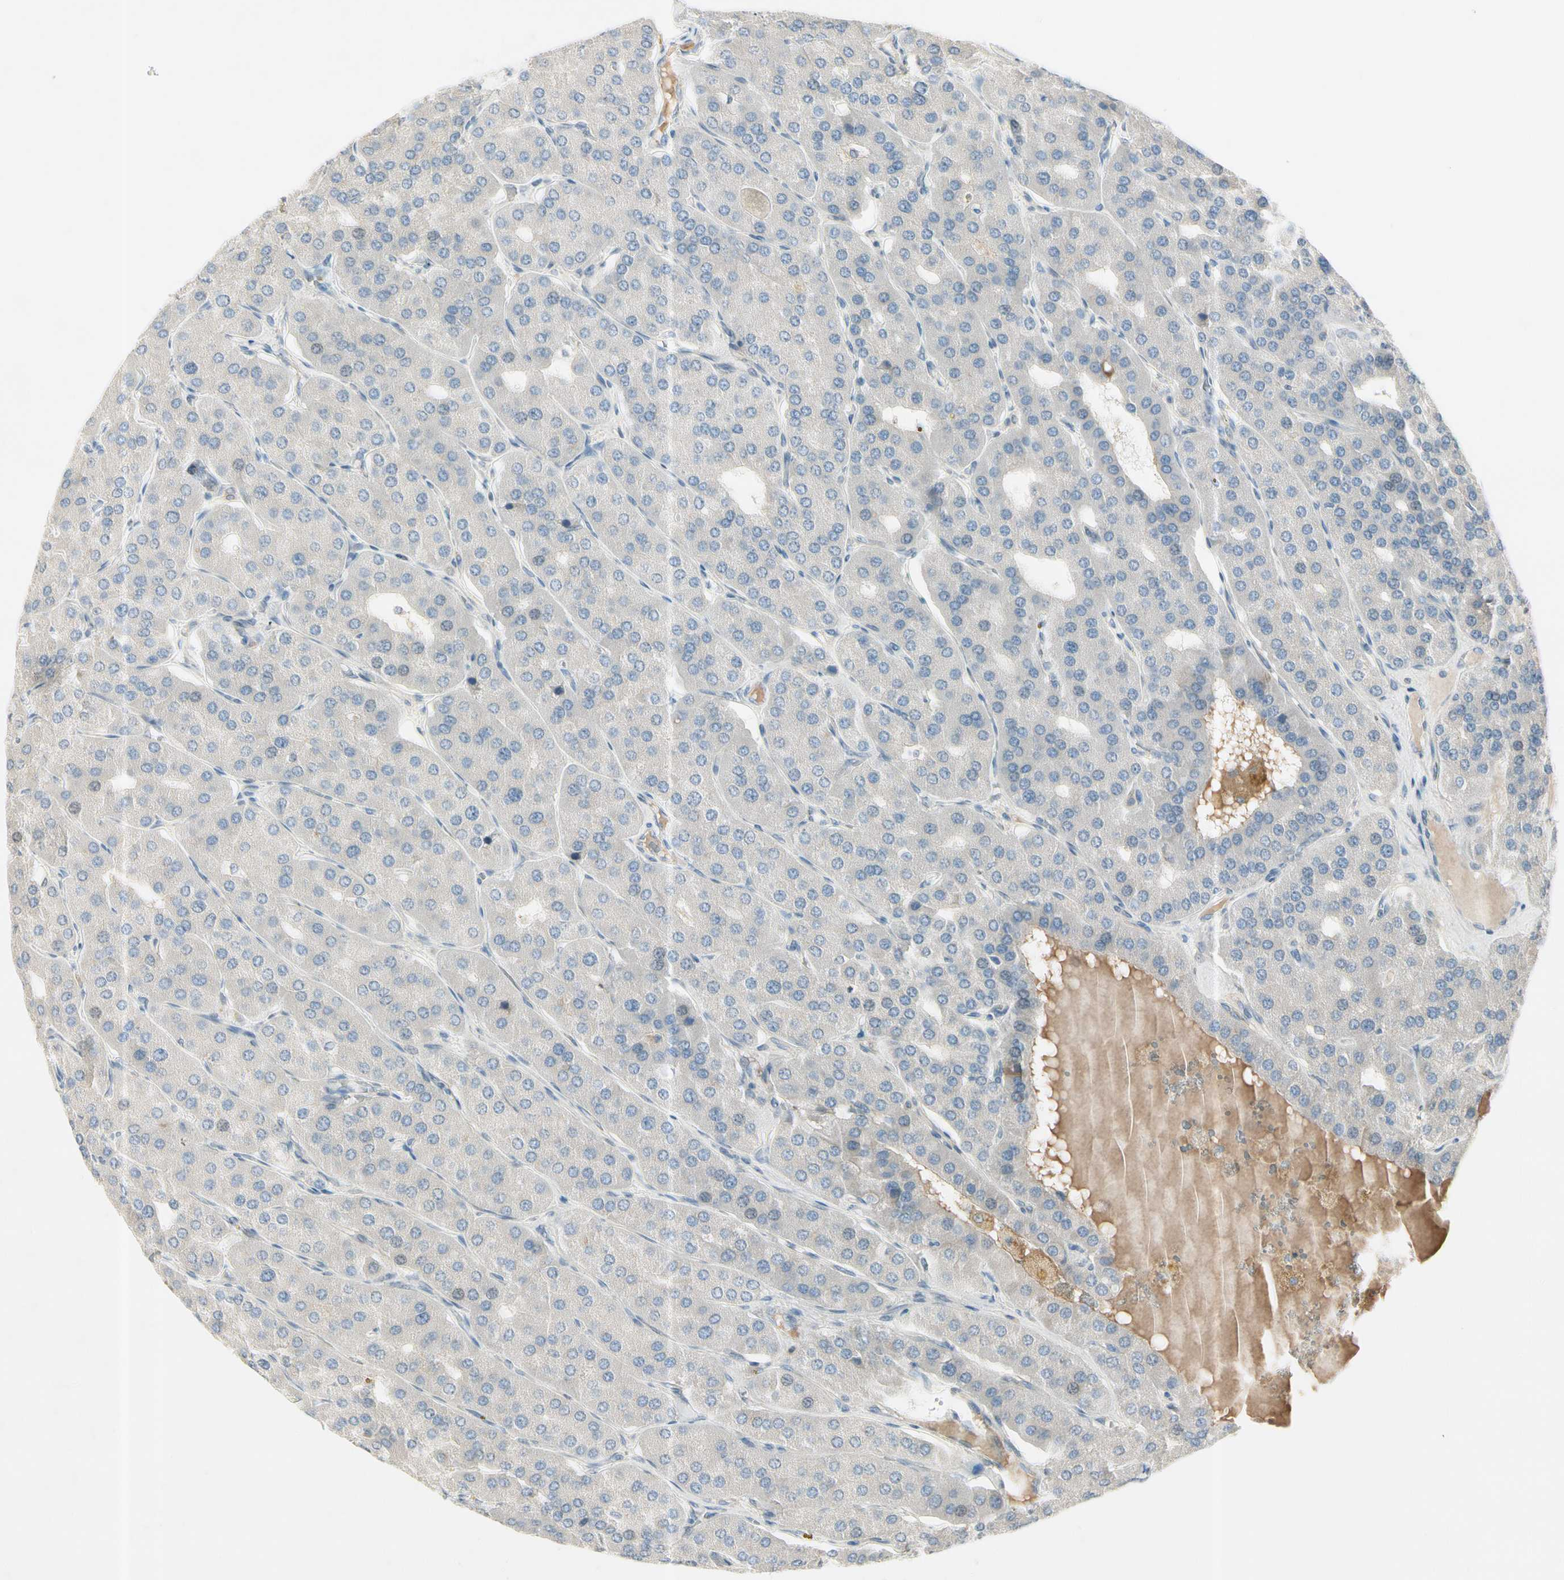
{"staining": {"intensity": "weak", "quantity": "25%-75%", "location": "cytoplasmic/membranous,nuclear"}, "tissue": "parathyroid gland", "cell_type": "Glandular cells", "image_type": "normal", "snomed": [{"axis": "morphology", "description": "Normal tissue, NOS"}, {"axis": "morphology", "description": "Adenoma, NOS"}, {"axis": "topography", "description": "Parathyroid gland"}], "caption": "A histopathology image of human parathyroid gland stained for a protein demonstrates weak cytoplasmic/membranous,nuclear brown staining in glandular cells. The staining is performed using DAB brown chromogen to label protein expression. The nuclei are counter-stained blue using hematoxylin.", "gene": "CYP2E1", "patient": {"sex": "female", "age": 86}}